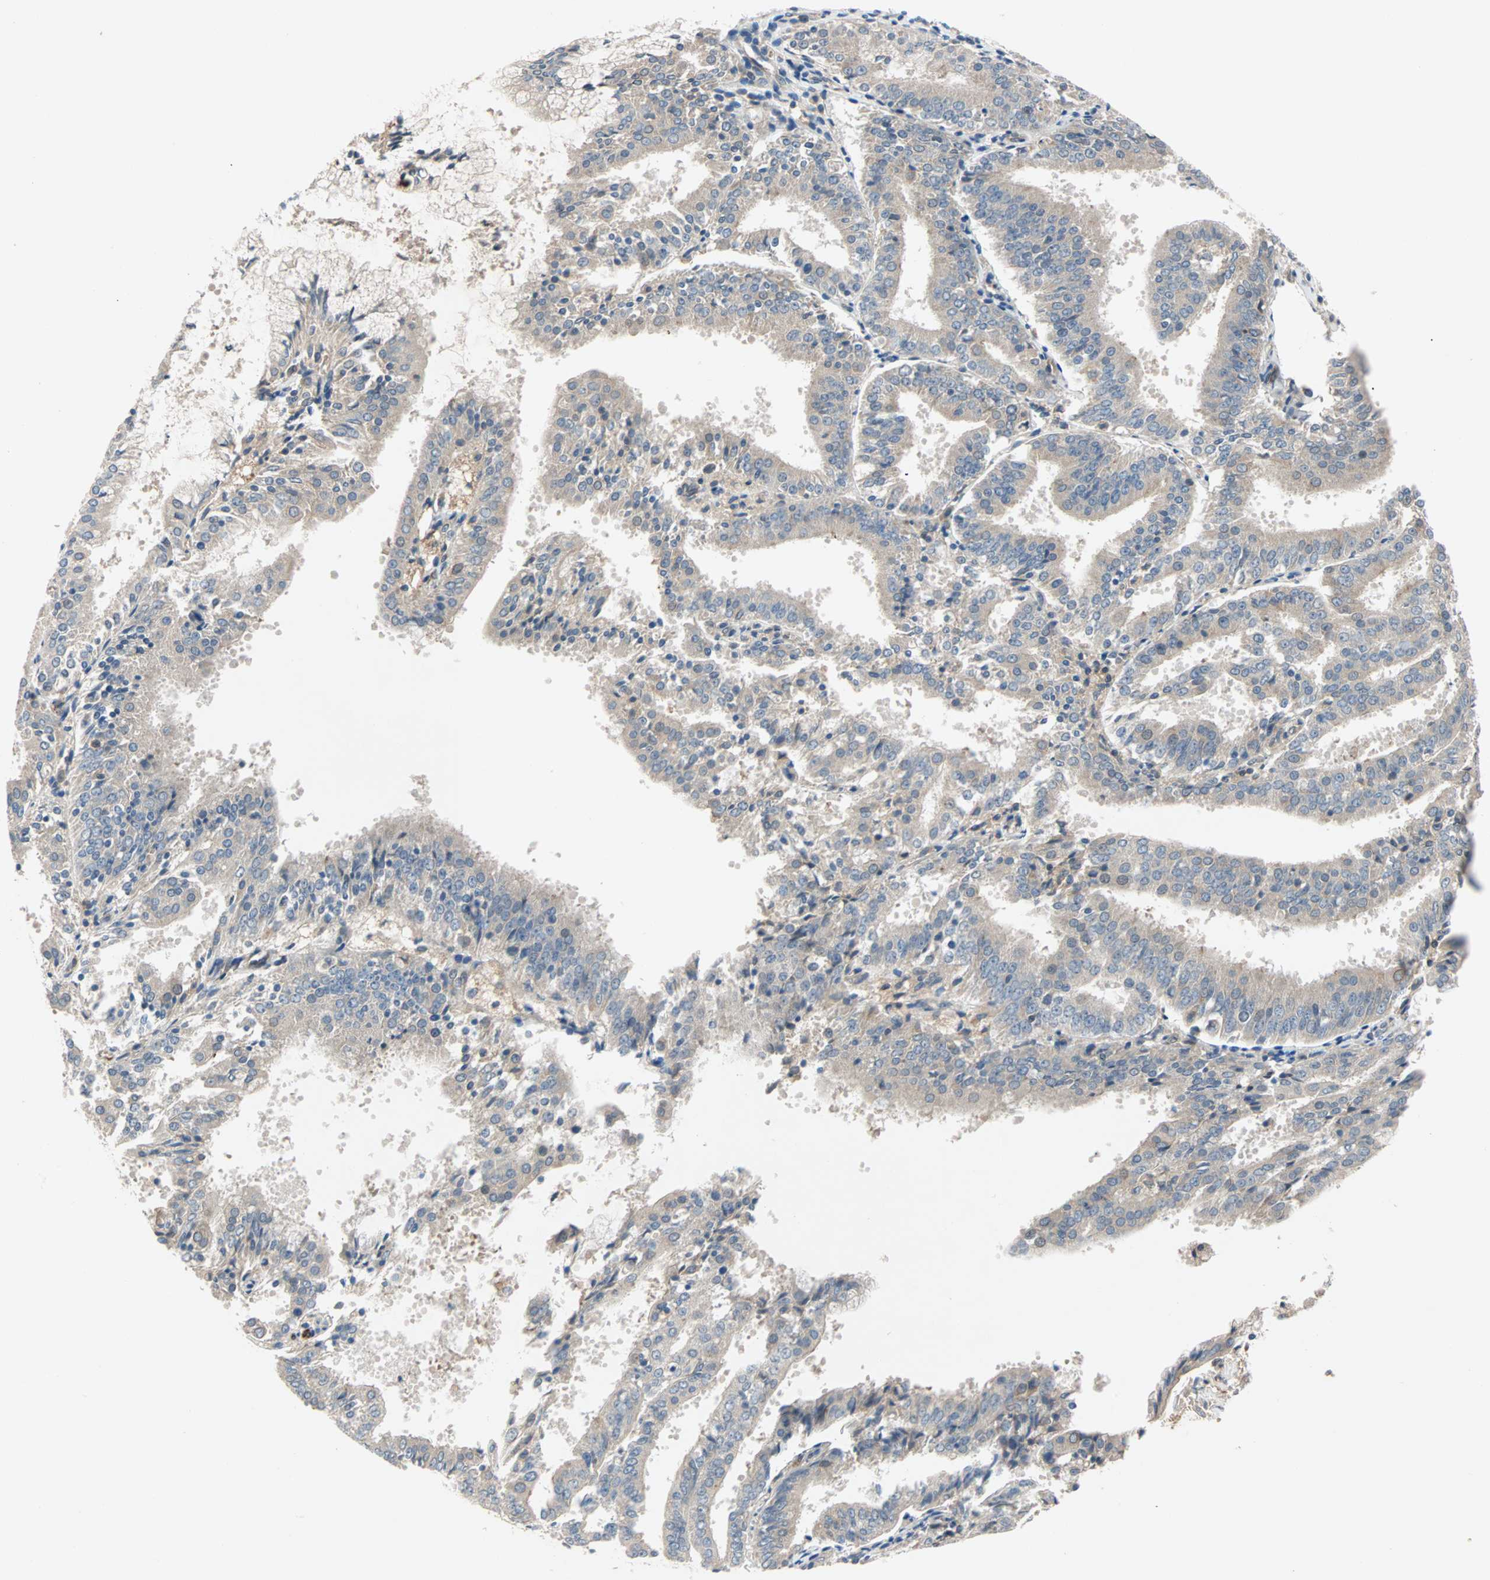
{"staining": {"intensity": "negative", "quantity": "none", "location": "none"}, "tissue": "endometrial cancer", "cell_type": "Tumor cells", "image_type": "cancer", "snomed": [{"axis": "morphology", "description": "Adenocarcinoma, NOS"}, {"axis": "topography", "description": "Endometrium"}], "caption": "Immunohistochemical staining of human endometrial cancer (adenocarcinoma) shows no significant positivity in tumor cells.", "gene": "MAP4K1", "patient": {"sex": "female", "age": 63}}